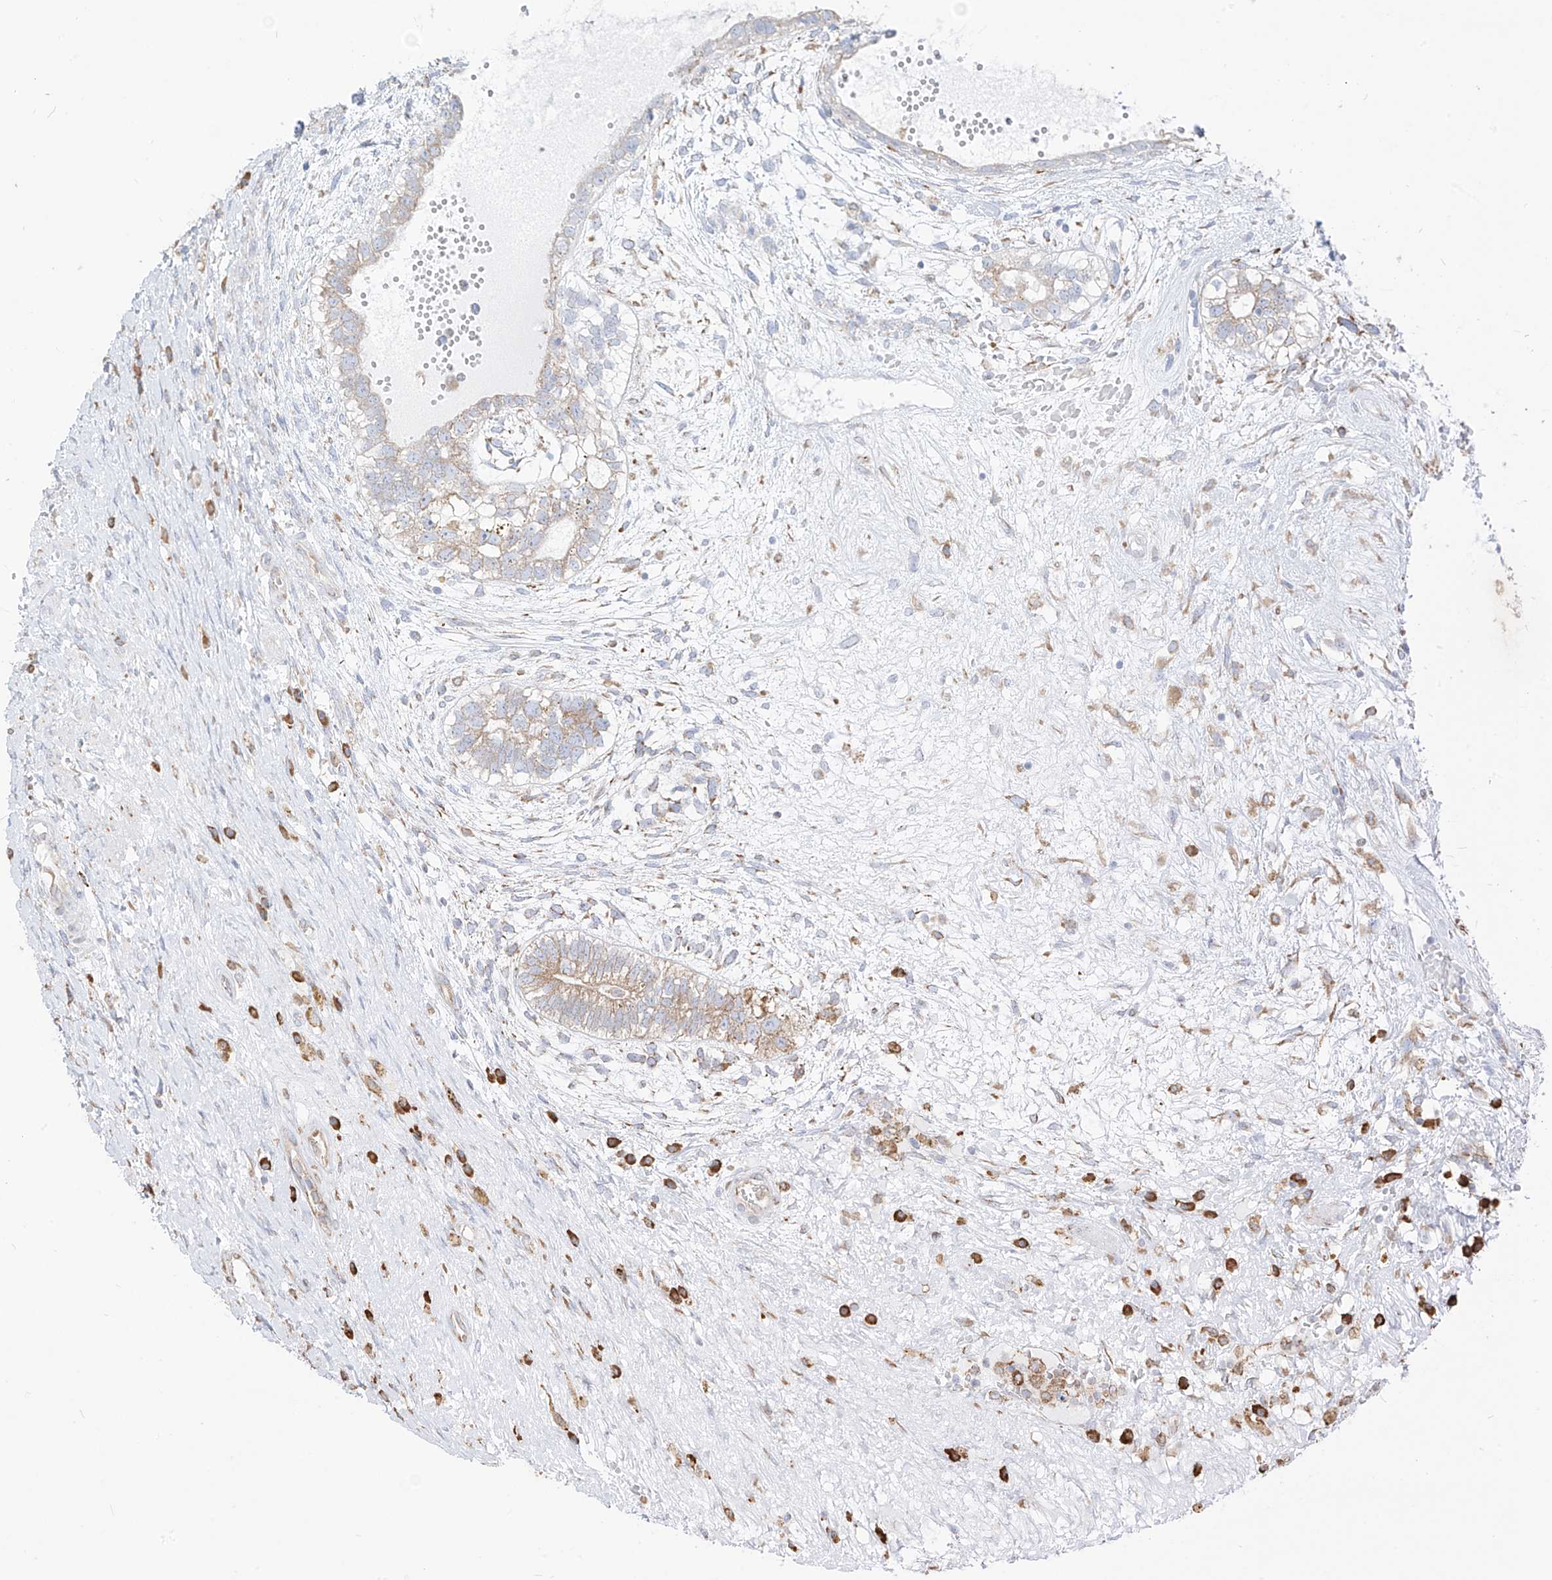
{"staining": {"intensity": "moderate", "quantity": ">75%", "location": "cytoplasmic/membranous"}, "tissue": "testis cancer", "cell_type": "Tumor cells", "image_type": "cancer", "snomed": [{"axis": "morphology", "description": "Carcinoma, Embryonal, NOS"}, {"axis": "topography", "description": "Testis"}], "caption": "An image showing moderate cytoplasmic/membranous expression in approximately >75% of tumor cells in testis cancer, as visualized by brown immunohistochemical staining.", "gene": "PDIA6", "patient": {"sex": "male", "age": 26}}